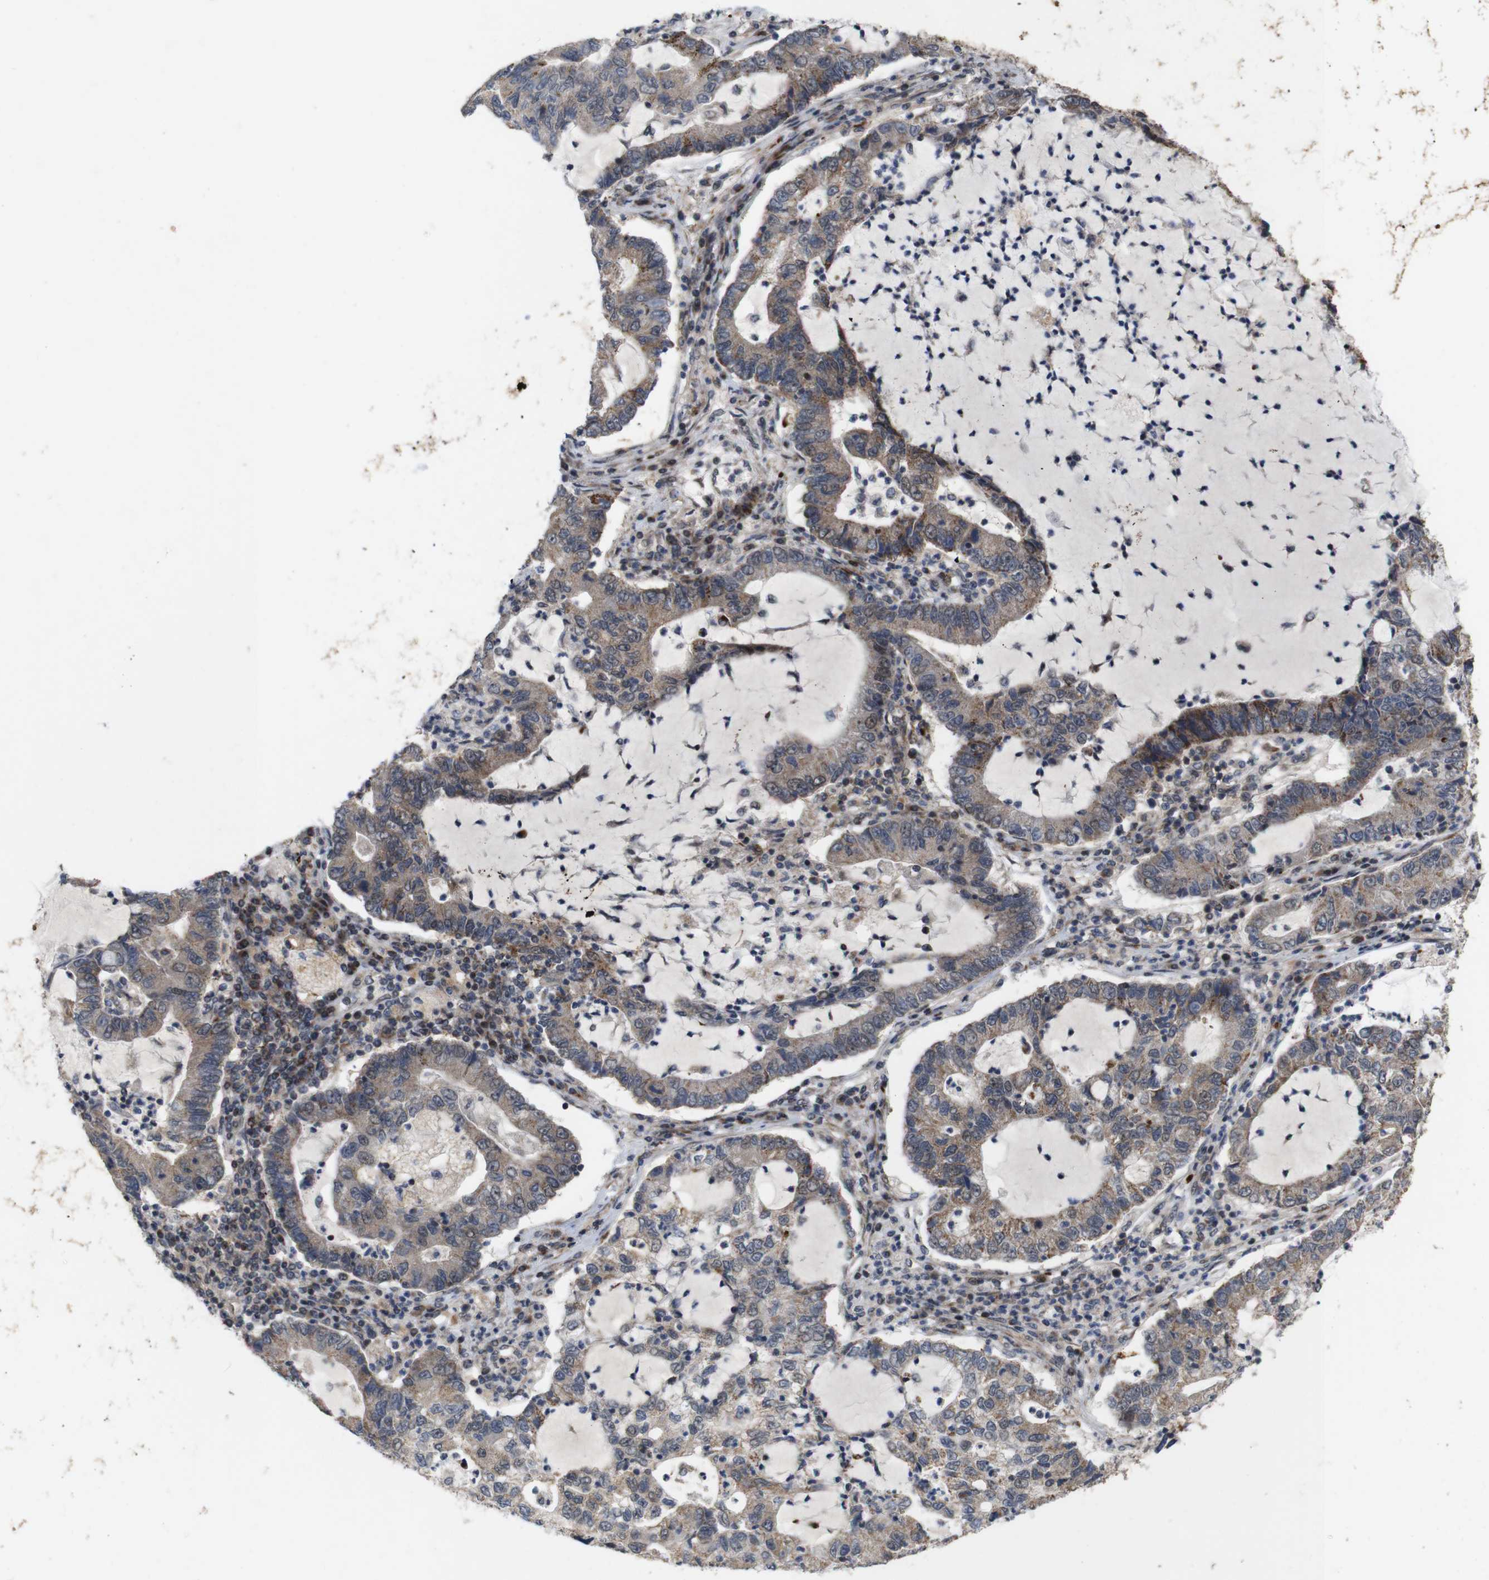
{"staining": {"intensity": "weak", "quantity": ">75%", "location": "cytoplasmic/membranous"}, "tissue": "lung cancer", "cell_type": "Tumor cells", "image_type": "cancer", "snomed": [{"axis": "morphology", "description": "Adenocarcinoma, NOS"}, {"axis": "topography", "description": "Lung"}], "caption": "Protein staining by immunohistochemistry (IHC) reveals weak cytoplasmic/membranous expression in about >75% of tumor cells in lung cancer (adenocarcinoma).", "gene": "ATP7B", "patient": {"sex": "female", "age": 51}}